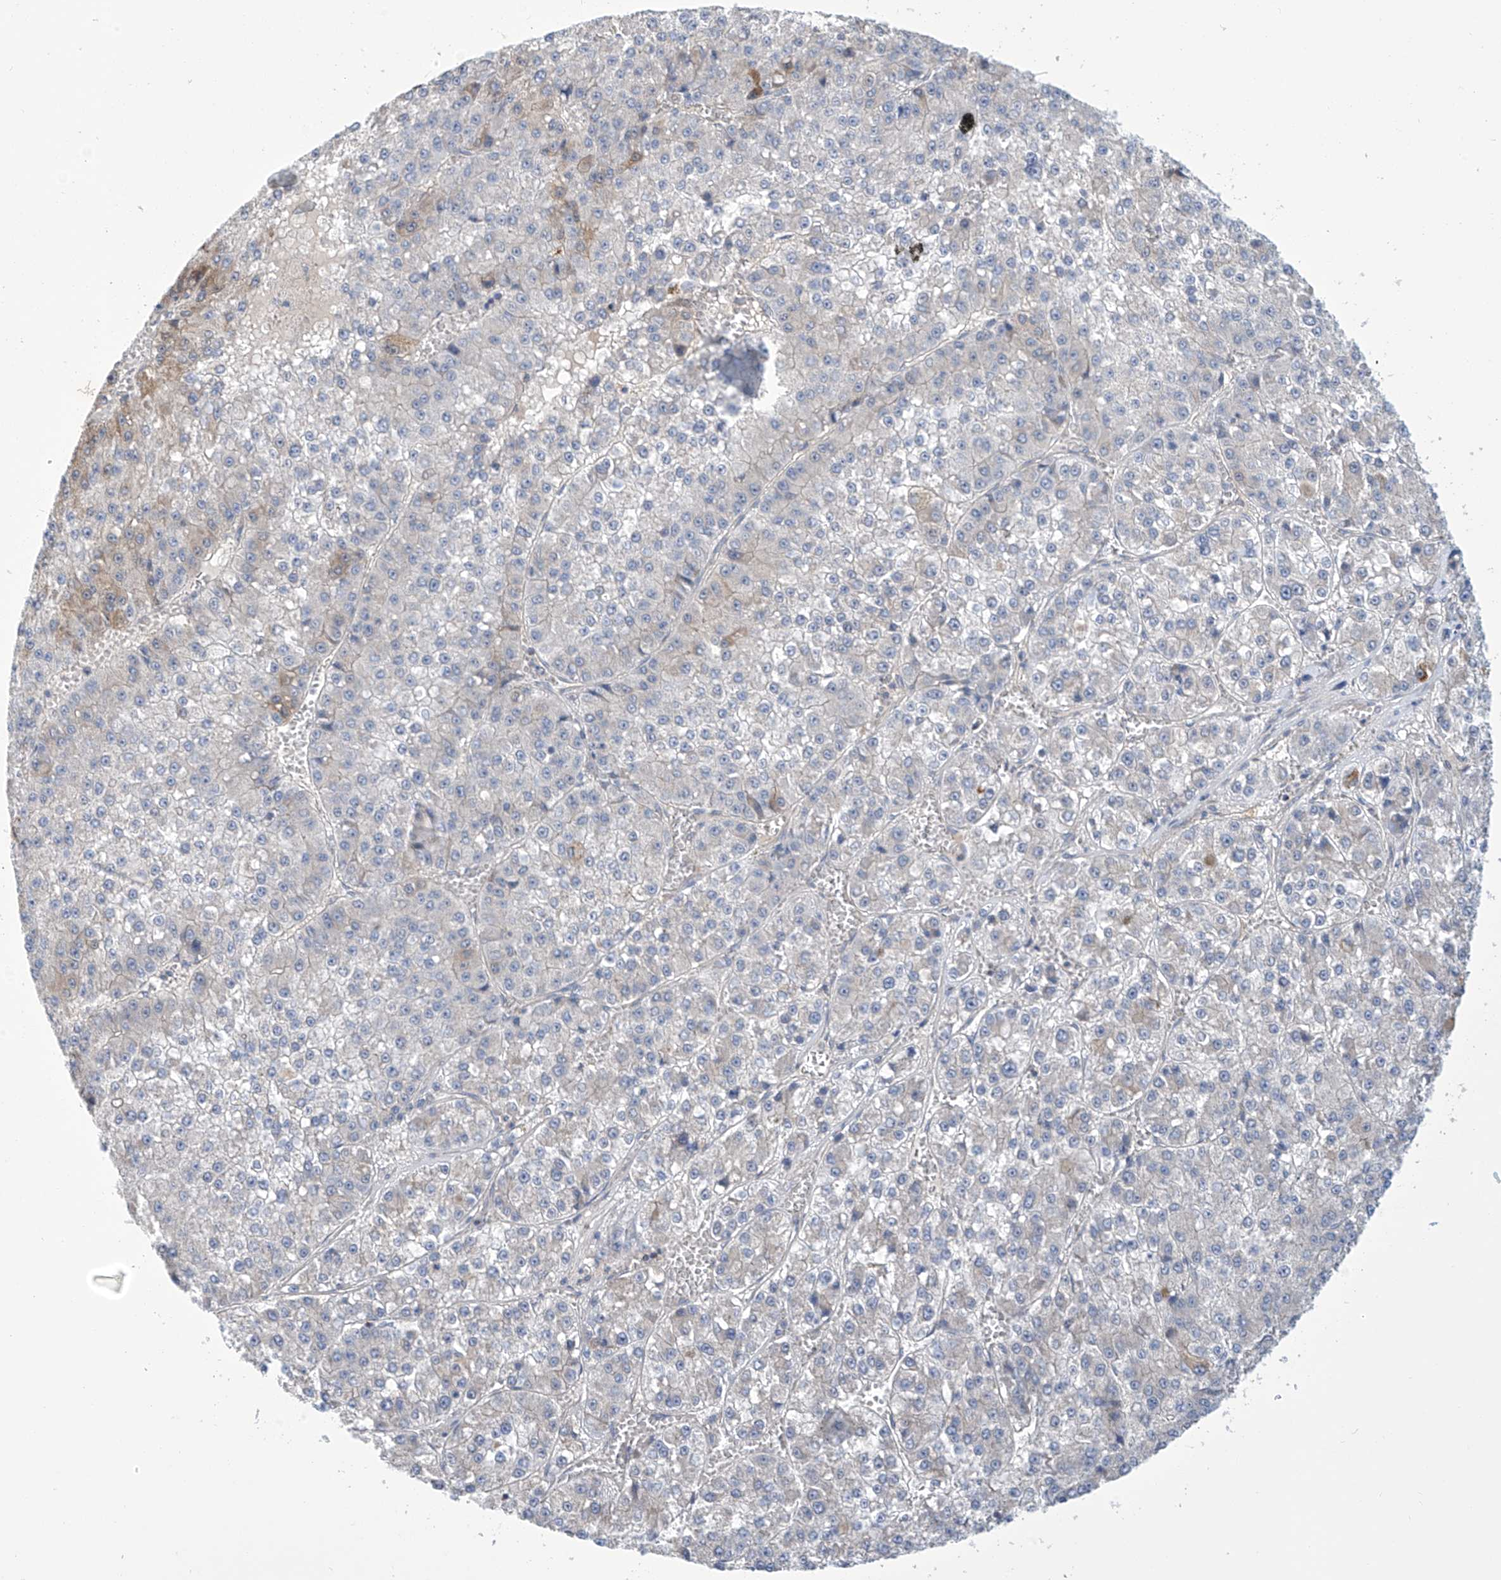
{"staining": {"intensity": "negative", "quantity": "none", "location": "none"}, "tissue": "liver cancer", "cell_type": "Tumor cells", "image_type": "cancer", "snomed": [{"axis": "morphology", "description": "Carcinoma, Hepatocellular, NOS"}, {"axis": "topography", "description": "Liver"}], "caption": "A histopathology image of liver cancer stained for a protein reveals no brown staining in tumor cells.", "gene": "IBA57", "patient": {"sex": "female", "age": 73}}